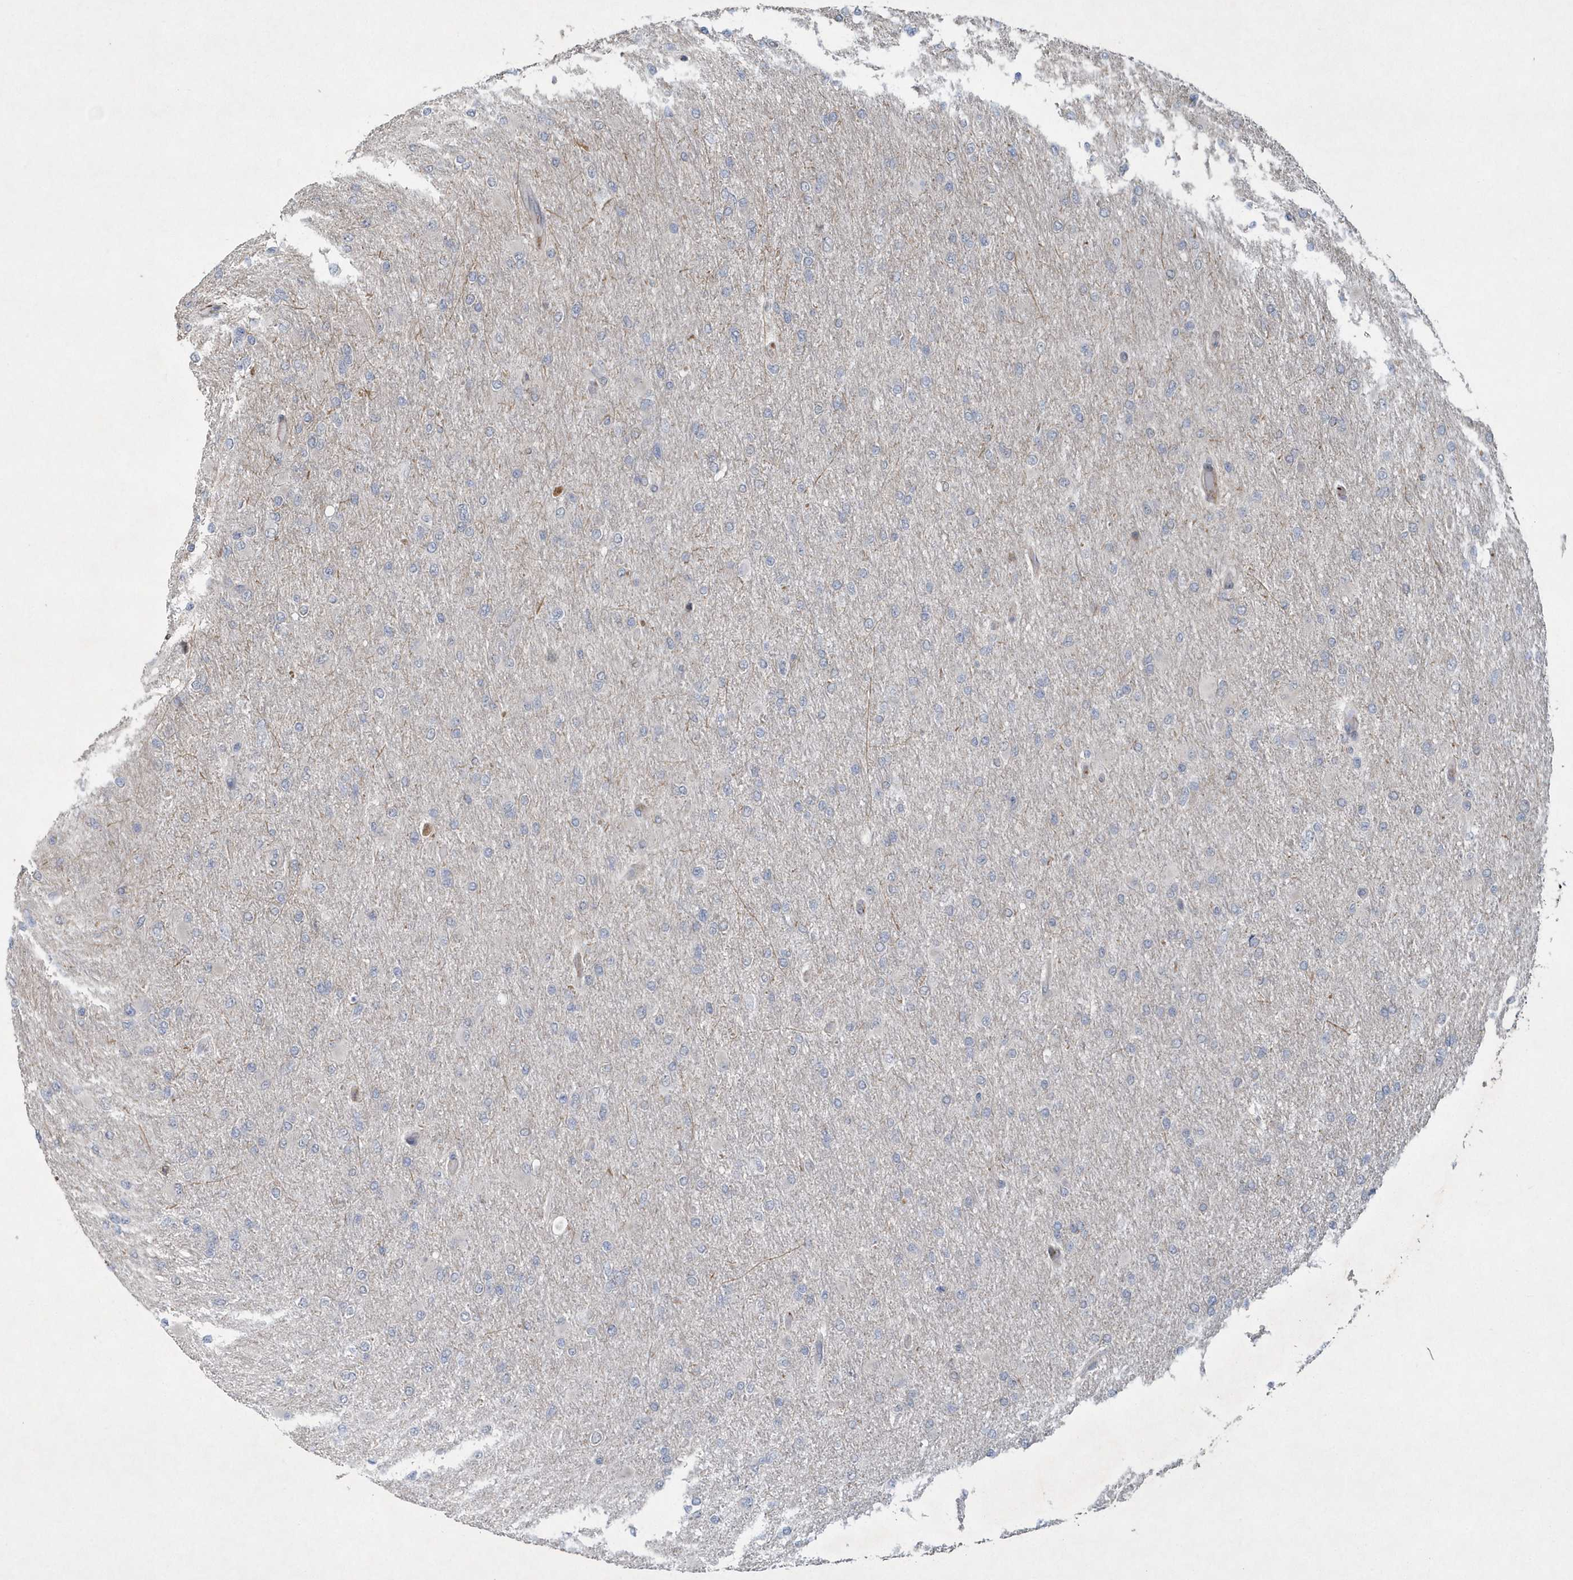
{"staining": {"intensity": "negative", "quantity": "none", "location": "none"}, "tissue": "glioma", "cell_type": "Tumor cells", "image_type": "cancer", "snomed": [{"axis": "morphology", "description": "Glioma, malignant, High grade"}, {"axis": "topography", "description": "Cerebral cortex"}], "caption": "IHC histopathology image of neoplastic tissue: glioma stained with DAB demonstrates no significant protein staining in tumor cells.", "gene": "N4BP2", "patient": {"sex": "female", "age": 36}}